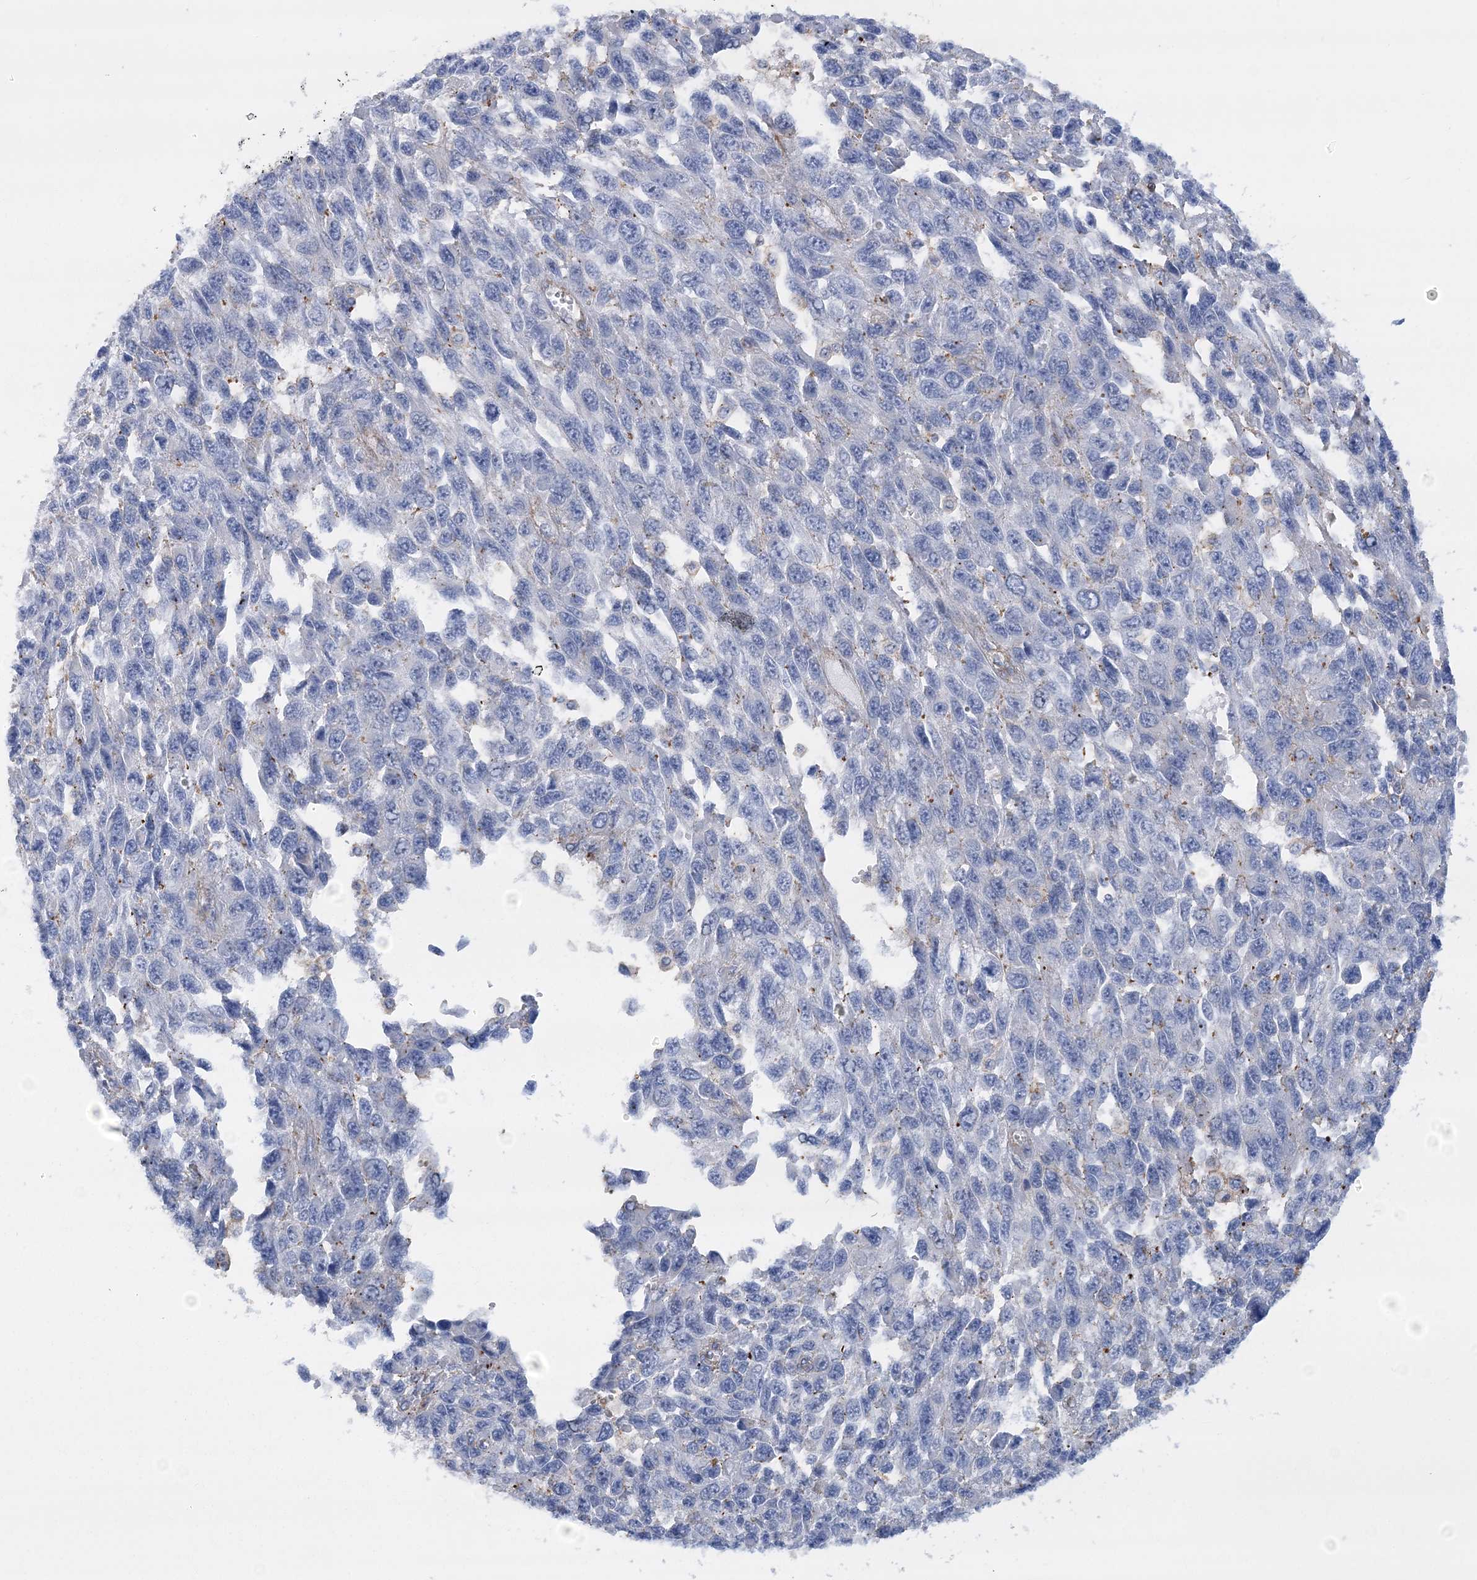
{"staining": {"intensity": "negative", "quantity": "none", "location": "none"}, "tissue": "melanoma", "cell_type": "Tumor cells", "image_type": "cancer", "snomed": [{"axis": "morphology", "description": "Malignant melanoma, NOS"}, {"axis": "topography", "description": "Skin"}], "caption": "There is no significant staining in tumor cells of malignant melanoma.", "gene": "C11orf21", "patient": {"sex": "female", "age": 96}}